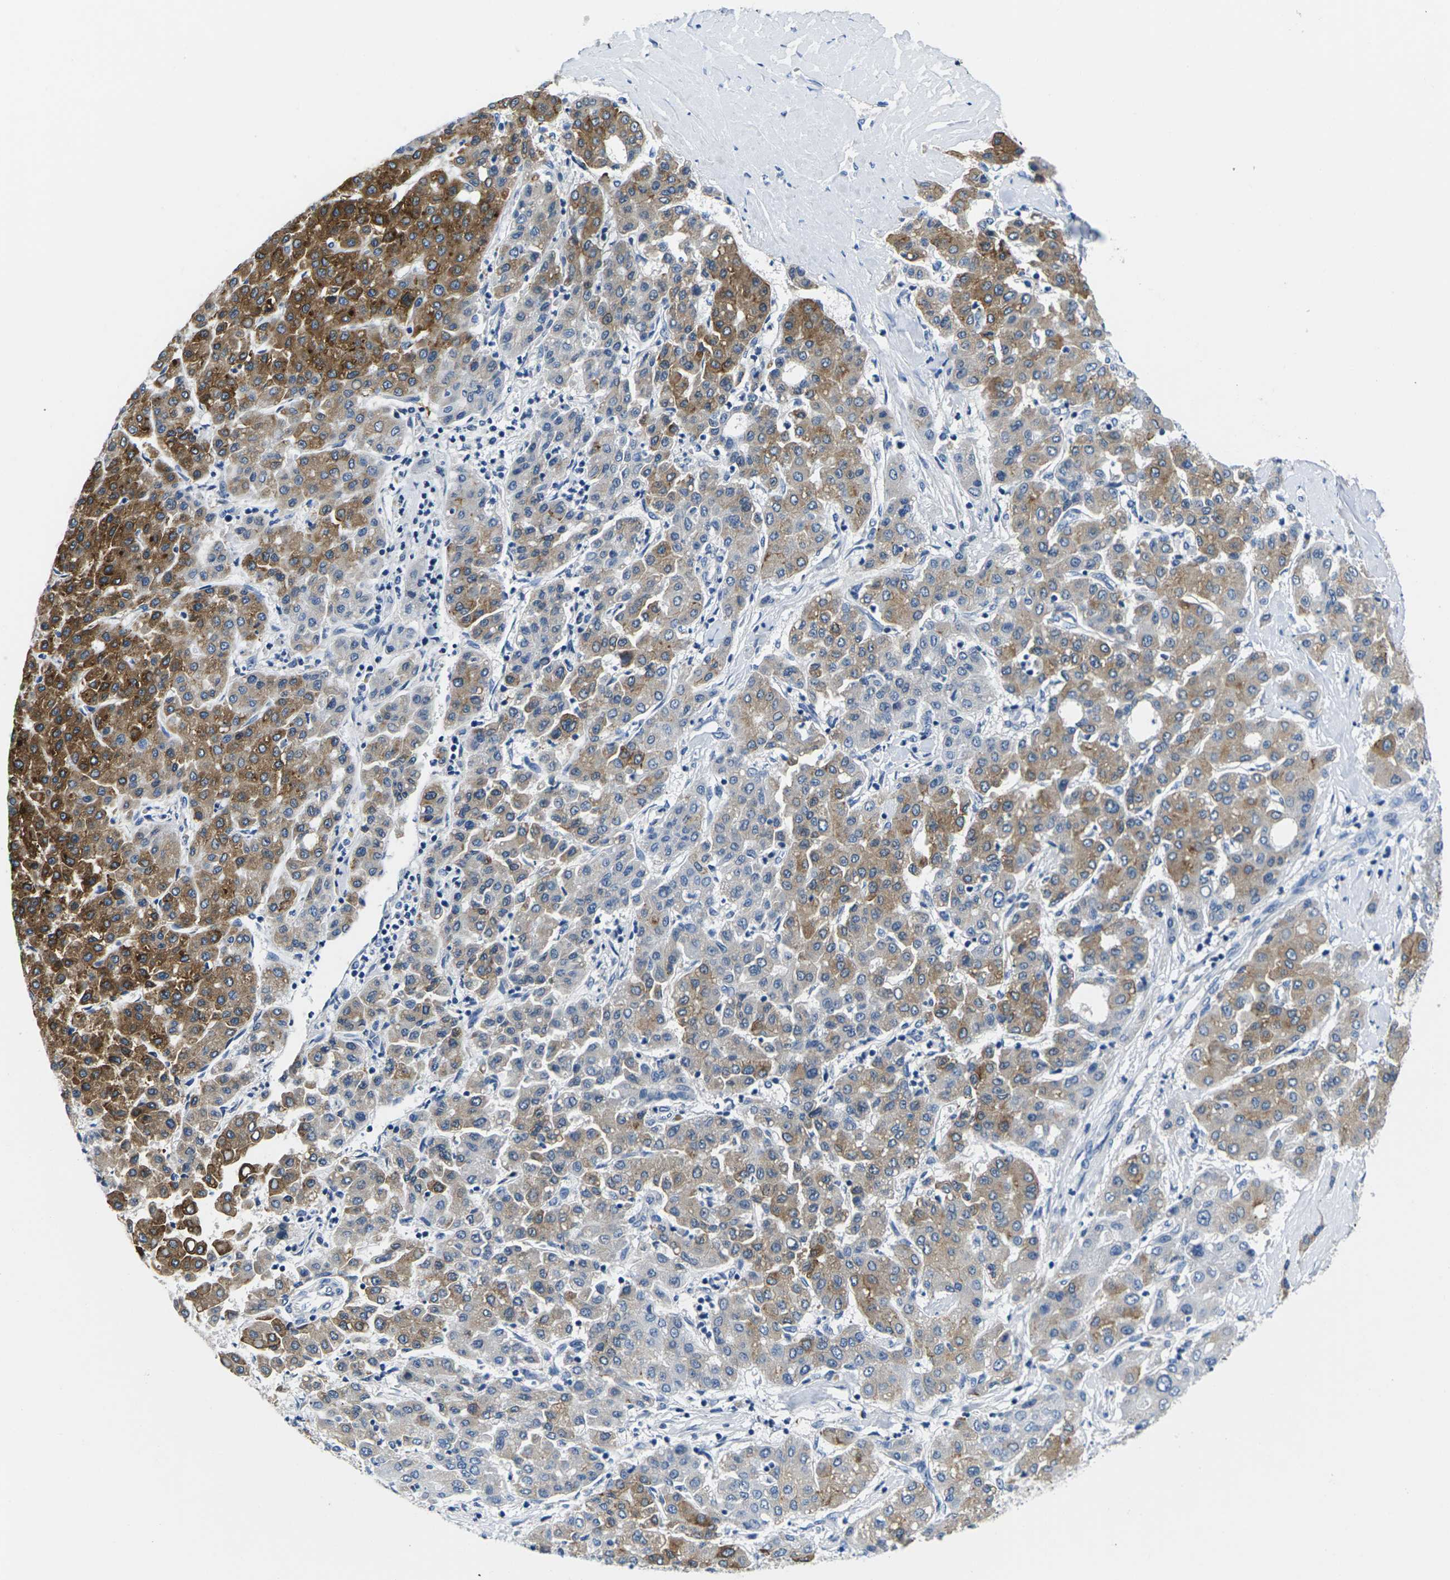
{"staining": {"intensity": "moderate", "quantity": "25%-75%", "location": "cytoplasmic/membranous"}, "tissue": "liver cancer", "cell_type": "Tumor cells", "image_type": "cancer", "snomed": [{"axis": "morphology", "description": "Carcinoma, Hepatocellular, NOS"}, {"axis": "topography", "description": "Liver"}], "caption": "Immunohistochemistry photomicrograph of neoplastic tissue: liver hepatocellular carcinoma stained using IHC shows medium levels of moderate protein expression localized specifically in the cytoplasmic/membranous of tumor cells, appearing as a cytoplasmic/membranous brown color.", "gene": "TSPAN2", "patient": {"sex": "male", "age": 65}}